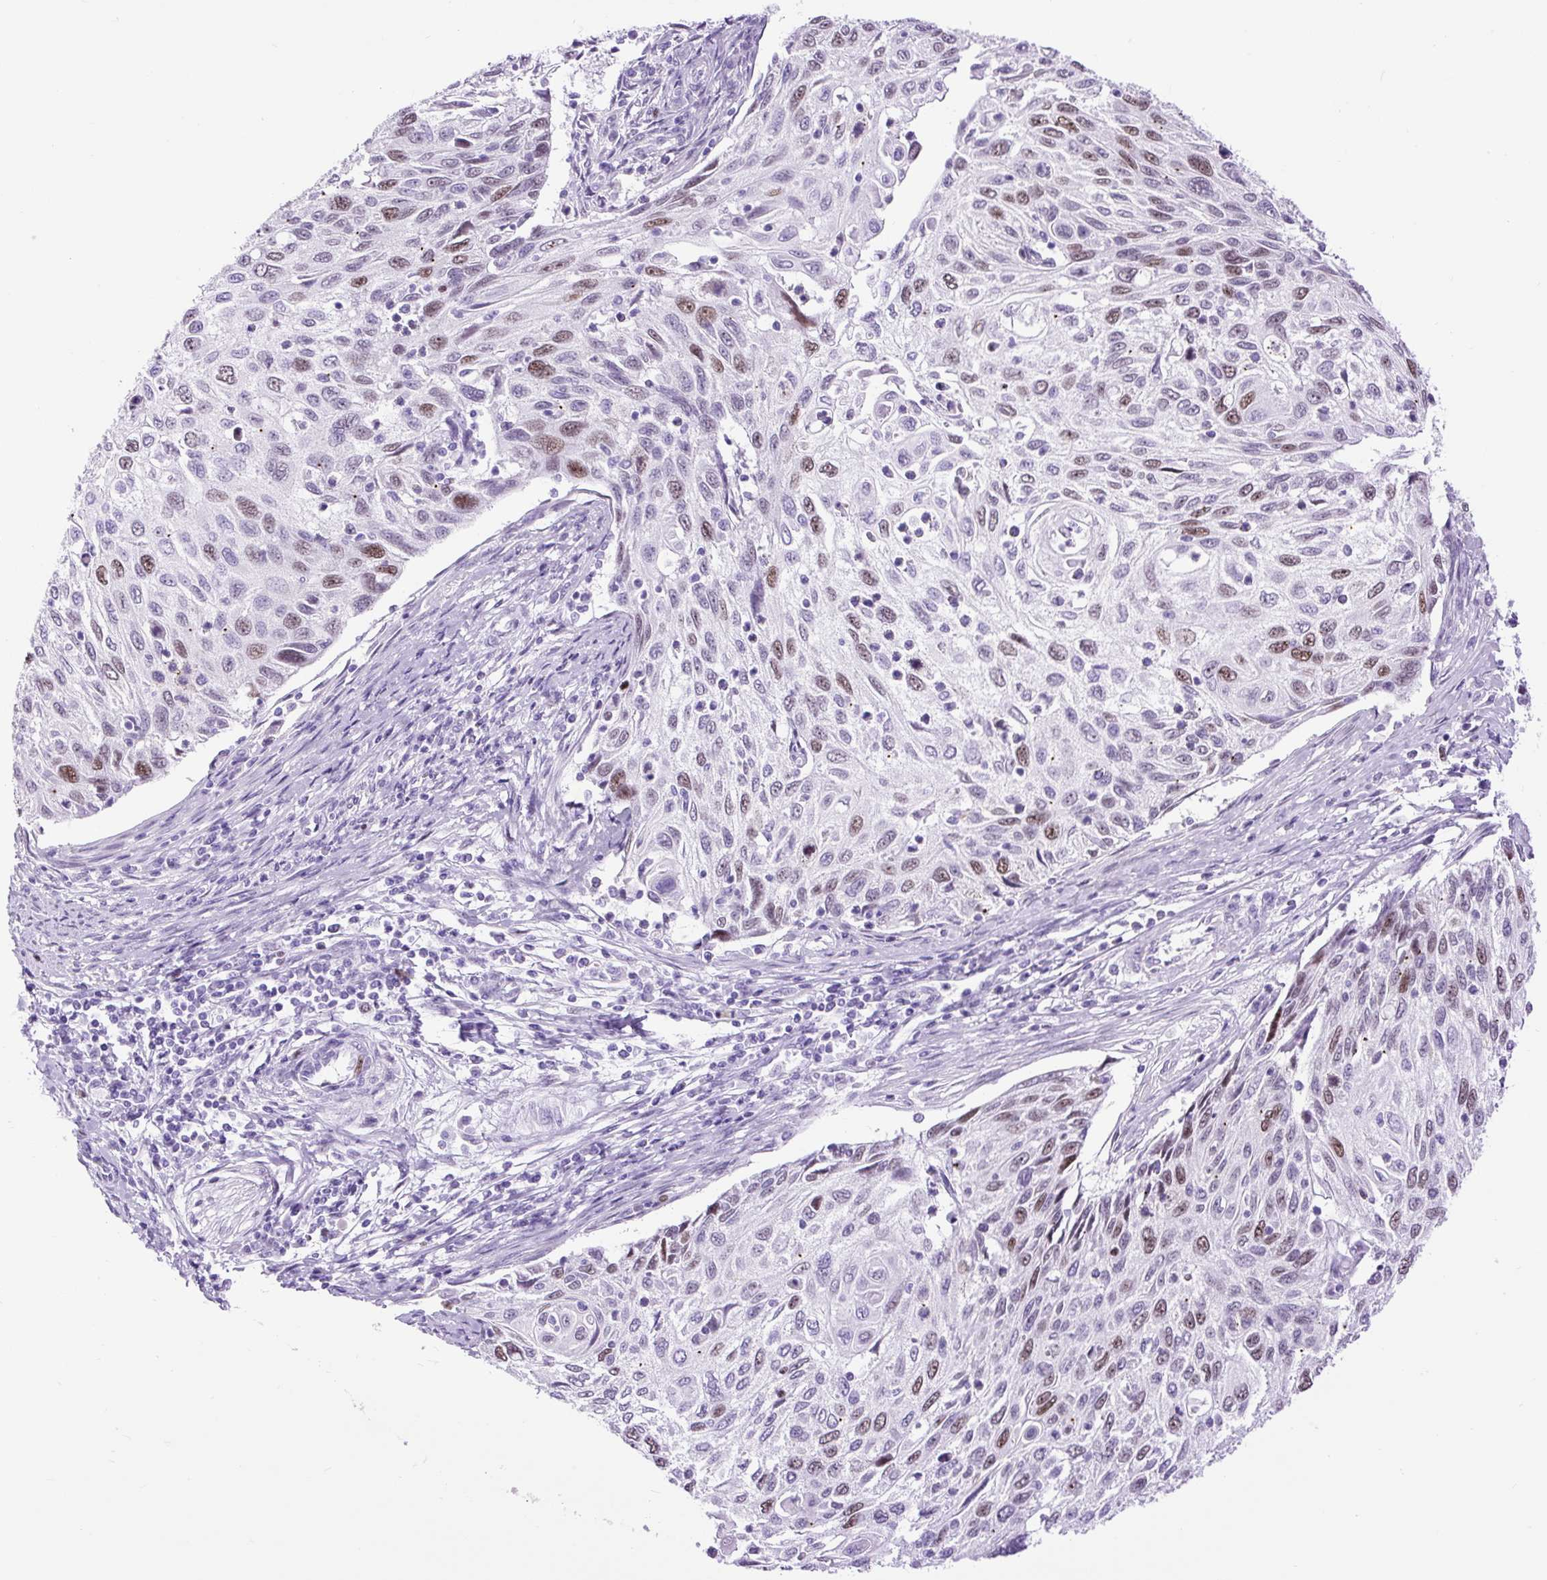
{"staining": {"intensity": "moderate", "quantity": "<25%", "location": "nuclear"}, "tissue": "cervical cancer", "cell_type": "Tumor cells", "image_type": "cancer", "snomed": [{"axis": "morphology", "description": "Squamous cell carcinoma, NOS"}, {"axis": "topography", "description": "Cervix"}], "caption": "Protein staining of cervical cancer tissue exhibits moderate nuclear positivity in about <25% of tumor cells. Immunohistochemistry (ihc) stains the protein in brown and the nuclei are stained blue.", "gene": "RACGAP1", "patient": {"sex": "female", "age": 70}}